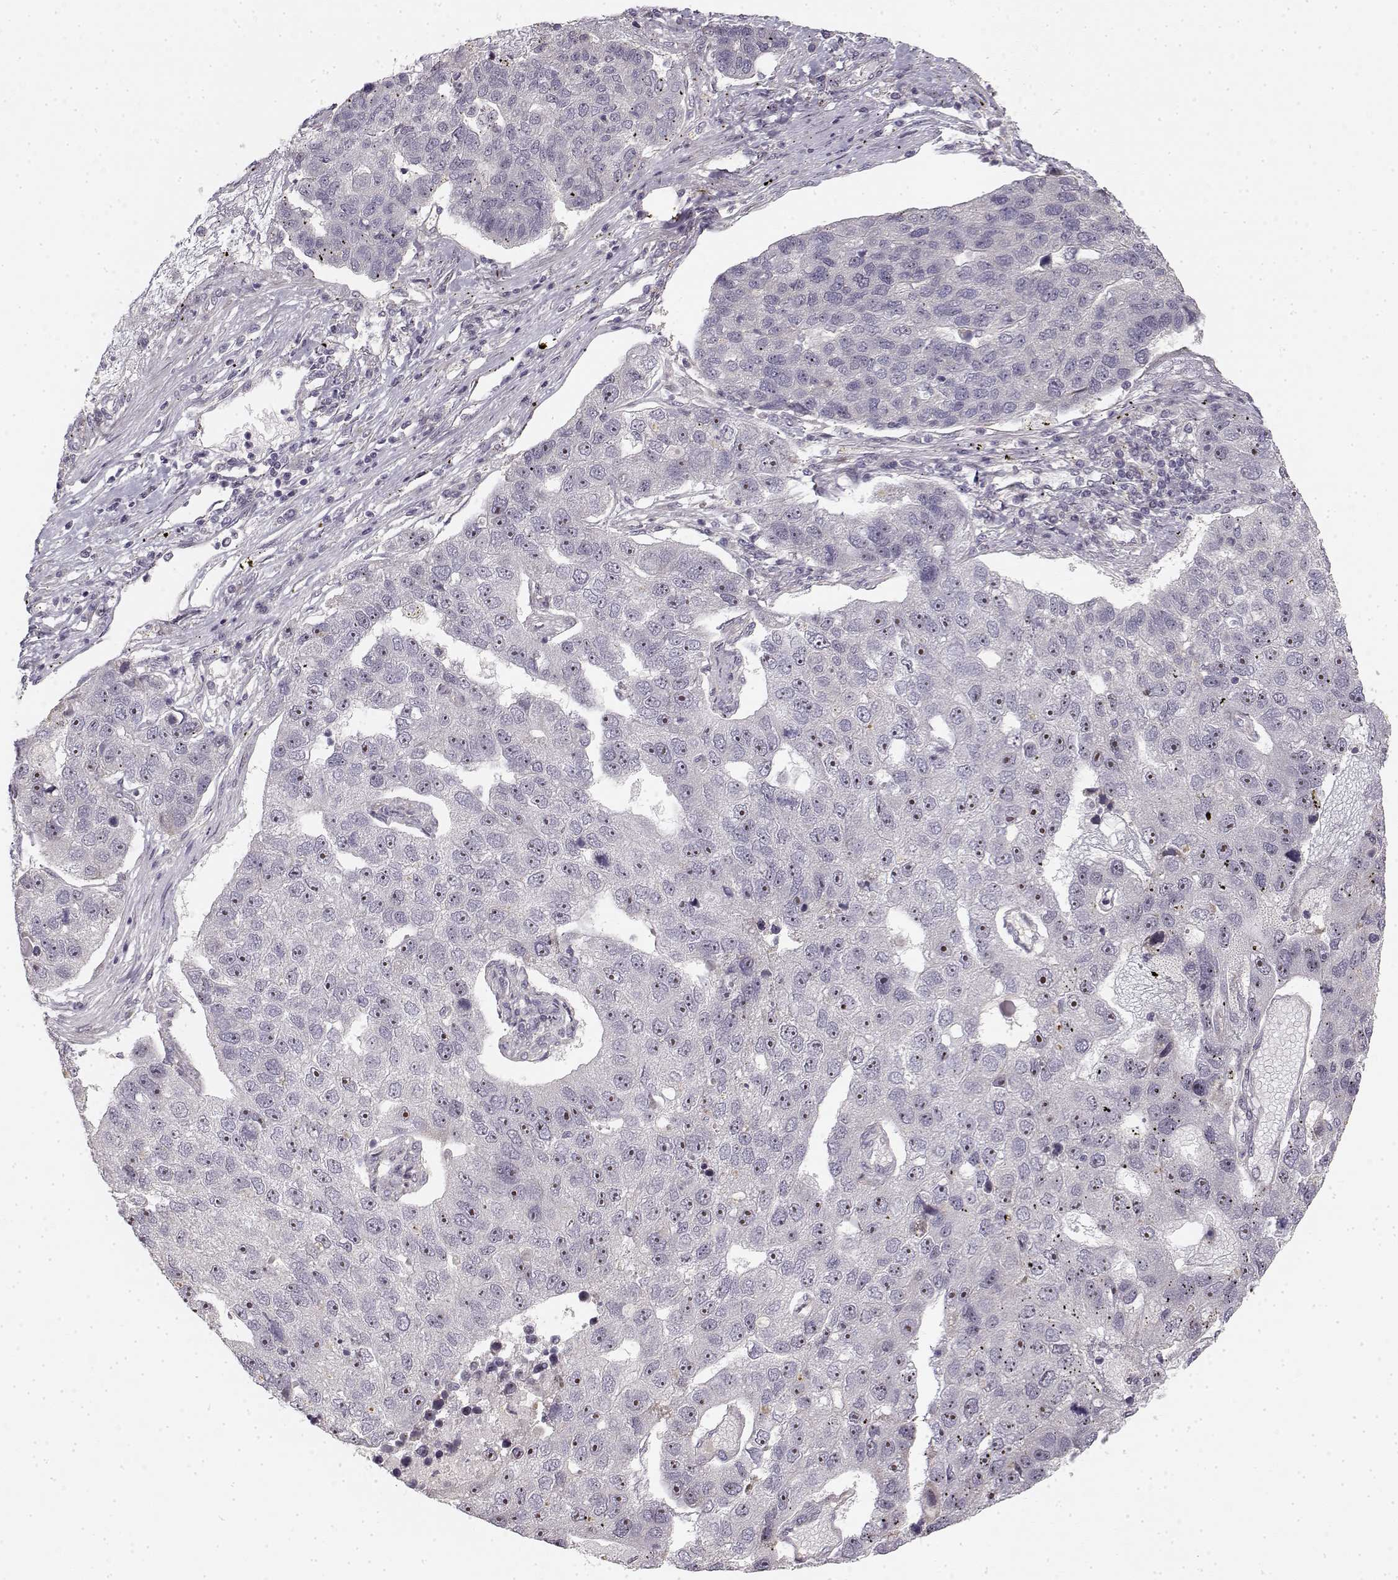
{"staining": {"intensity": "weak", "quantity": "25%-75%", "location": "nuclear"}, "tissue": "pancreatic cancer", "cell_type": "Tumor cells", "image_type": "cancer", "snomed": [{"axis": "morphology", "description": "Adenocarcinoma, NOS"}, {"axis": "topography", "description": "Pancreas"}], "caption": "This image demonstrates immunohistochemistry staining of pancreatic cancer (adenocarcinoma), with low weak nuclear staining in approximately 25%-75% of tumor cells.", "gene": "MED12L", "patient": {"sex": "female", "age": 61}}